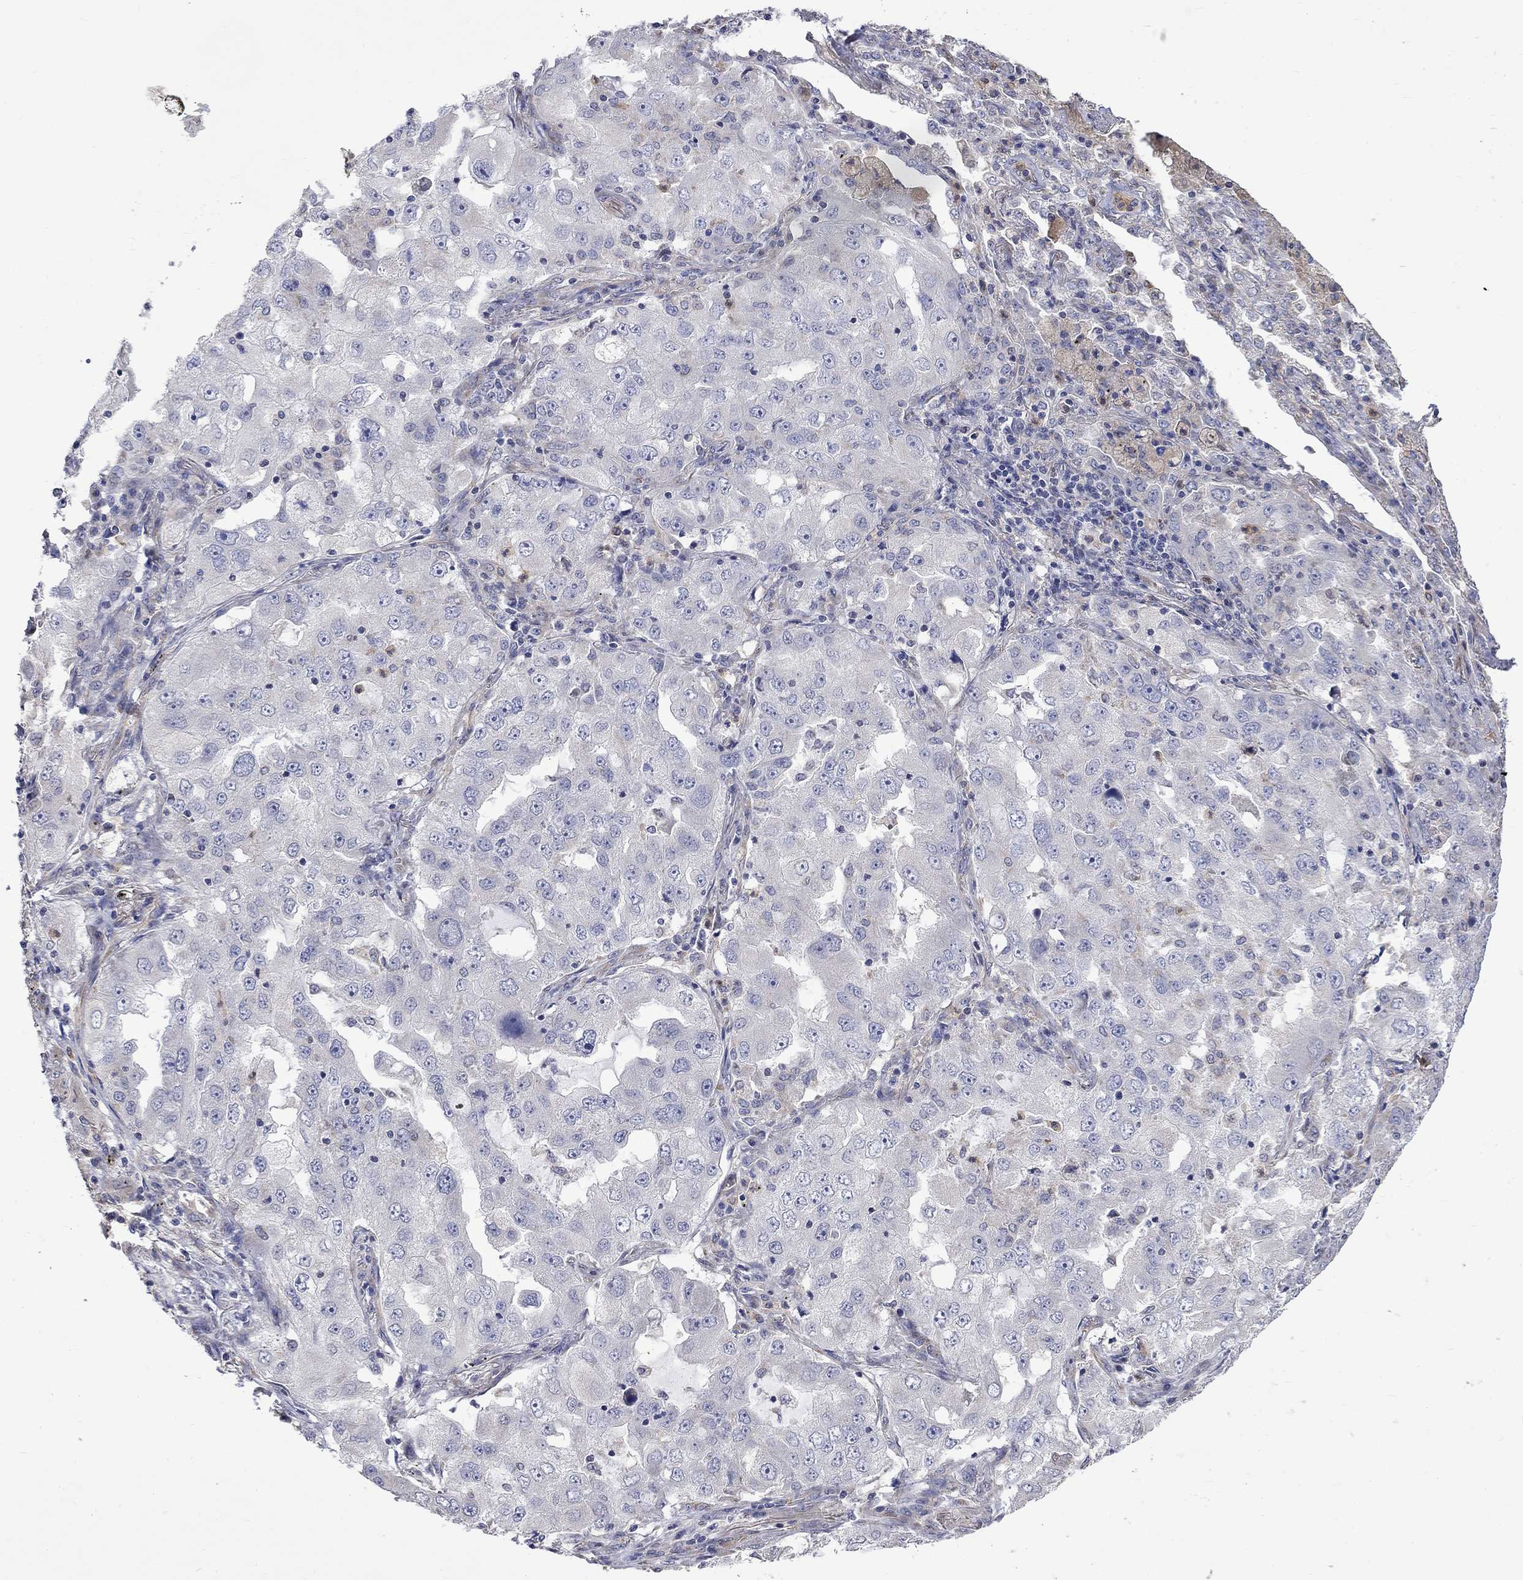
{"staining": {"intensity": "weak", "quantity": "<25%", "location": "cytoplasmic/membranous"}, "tissue": "lung cancer", "cell_type": "Tumor cells", "image_type": "cancer", "snomed": [{"axis": "morphology", "description": "Adenocarcinoma, NOS"}, {"axis": "topography", "description": "Lung"}], "caption": "Tumor cells are negative for brown protein staining in lung adenocarcinoma.", "gene": "CAMKK2", "patient": {"sex": "female", "age": 61}}